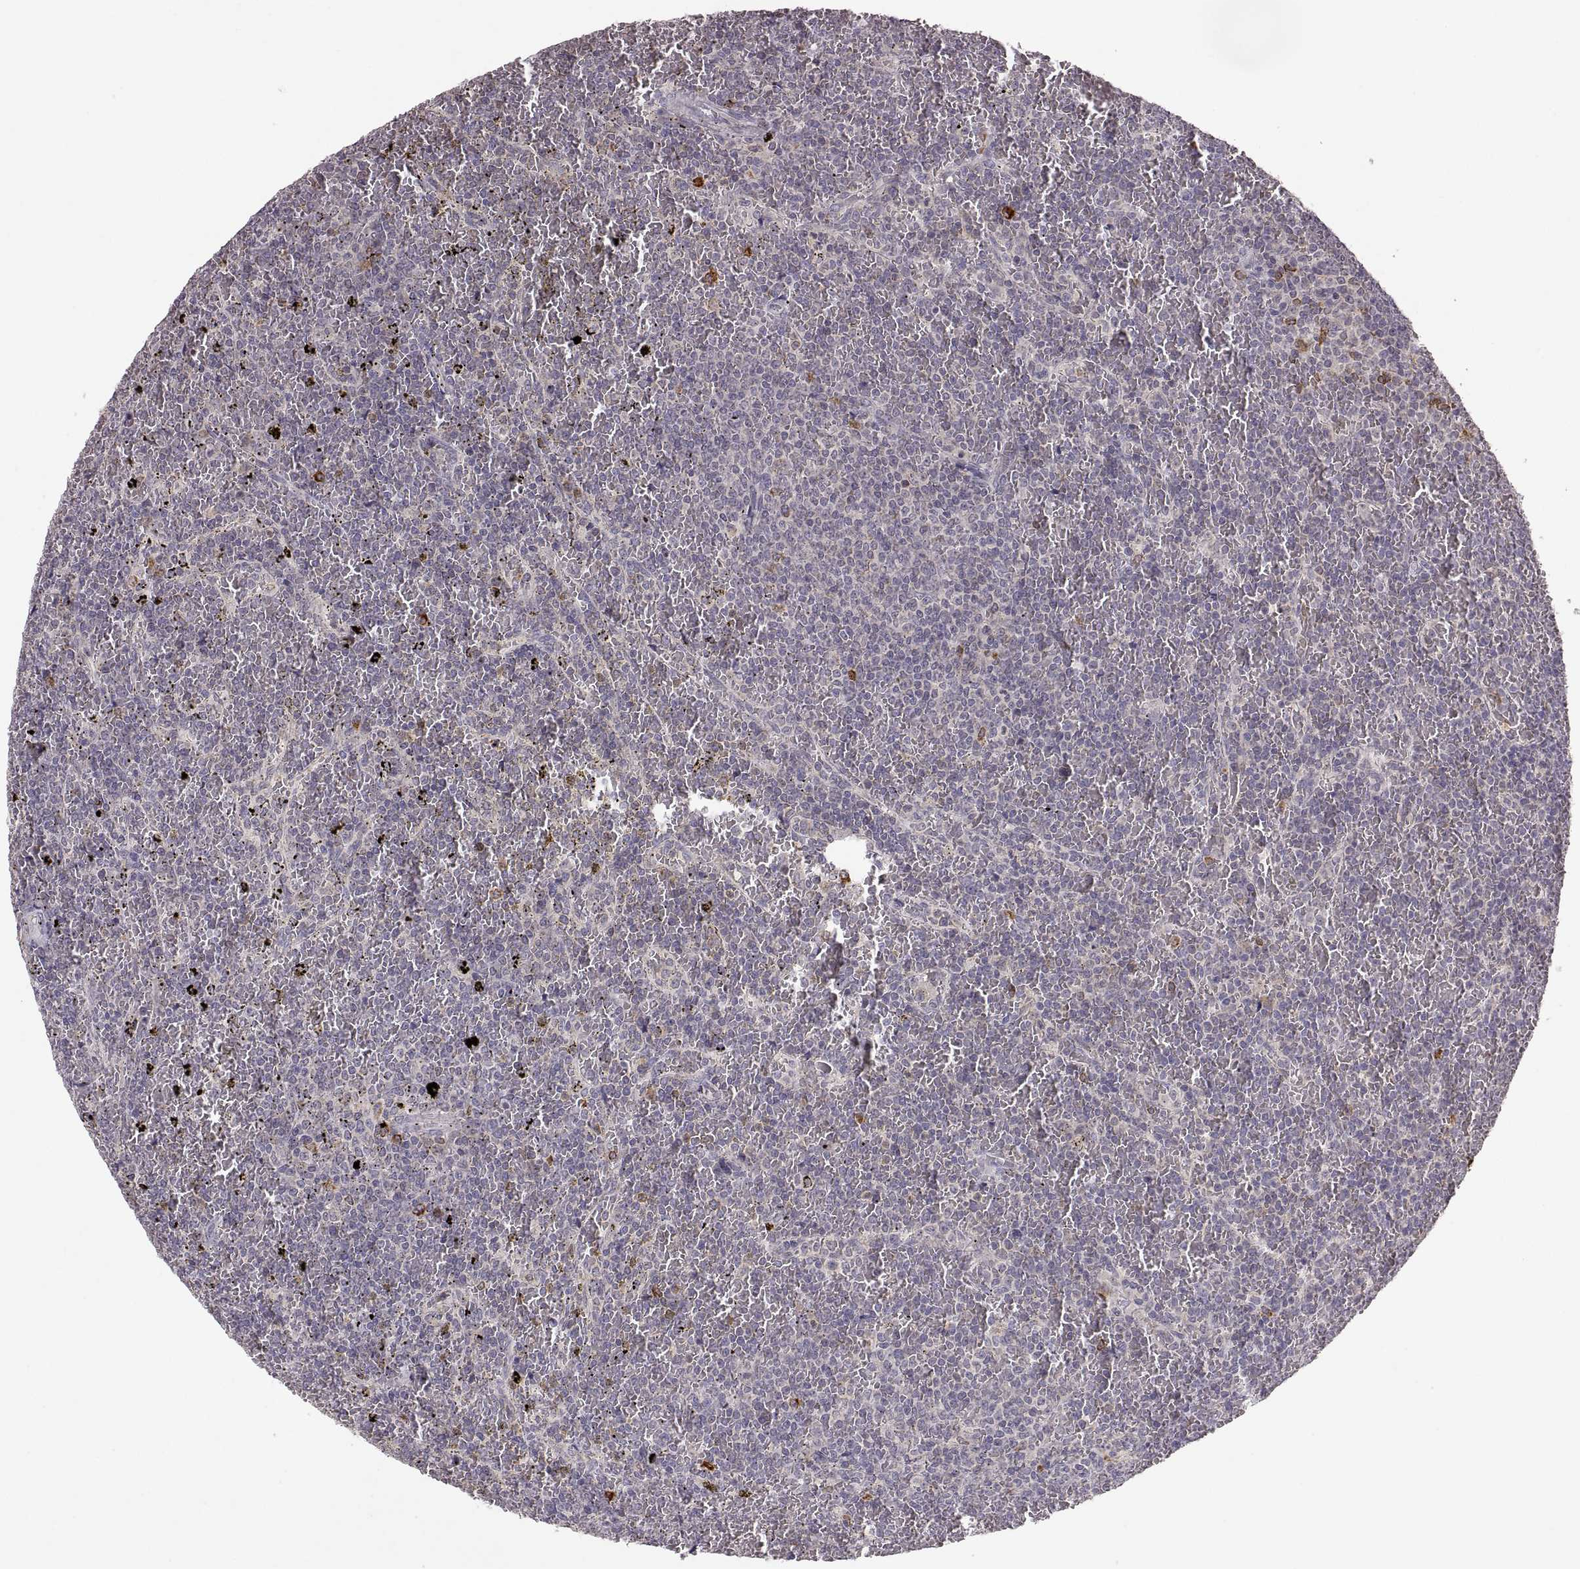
{"staining": {"intensity": "negative", "quantity": "none", "location": "none"}, "tissue": "lymphoma", "cell_type": "Tumor cells", "image_type": "cancer", "snomed": [{"axis": "morphology", "description": "Malignant lymphoma, non-Hodgkin's type, Low grade"}, {"axis": "topography", "description": "Spleen"}], "caption": "High power microscopy micrograph of an immunohistochemistry (IHC) image of malignant lymphoma, non-Hodgkin's type (low-grade), revealing no significant staining in tumor cells.", "gene": "HMGCR", "patient": {"sex": "female", "age": 77}}